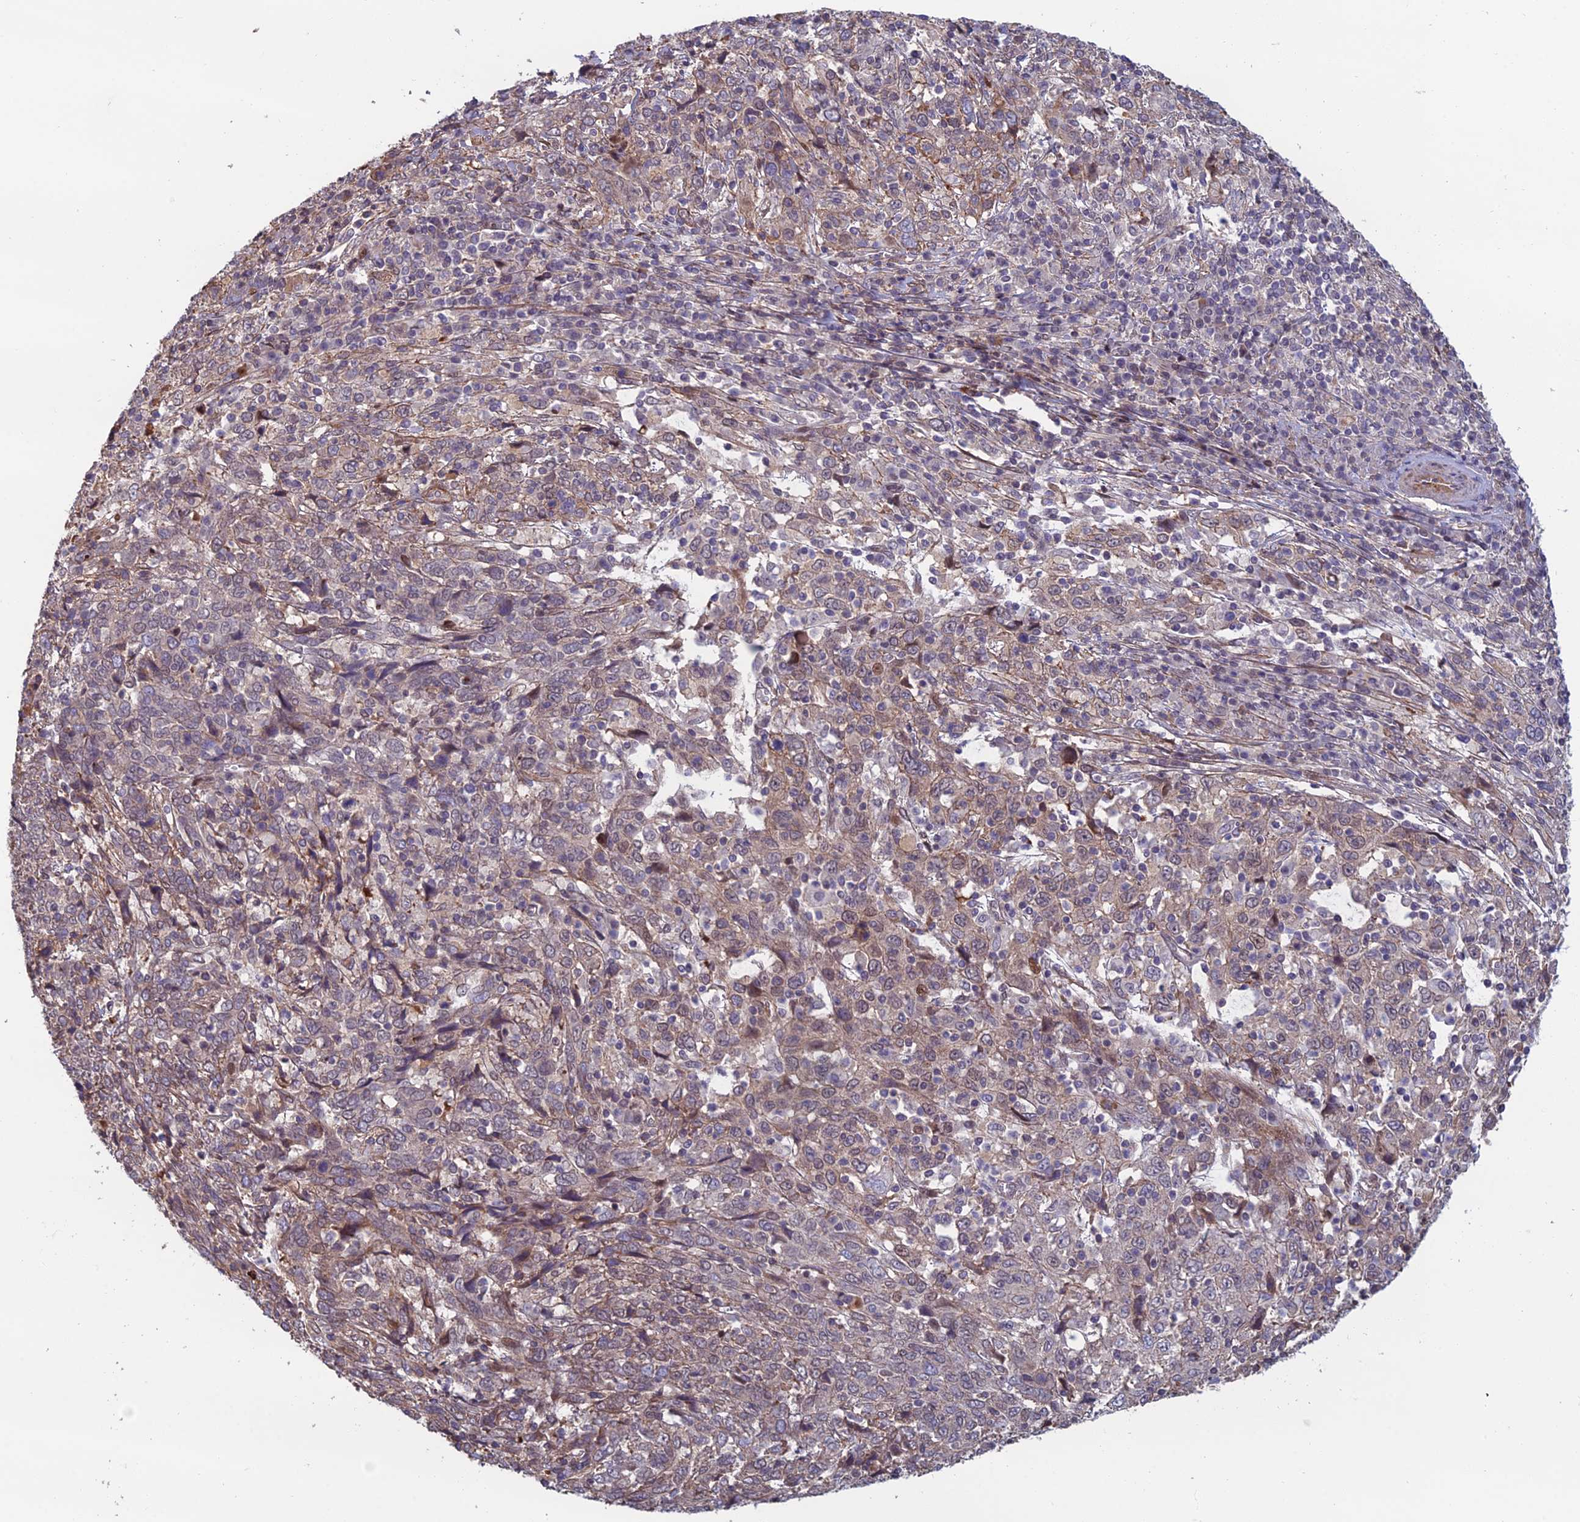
{"staining": {"intensity": "weak", "quantity": "25%-75%", "location": "cytoplasmic/membranous"}, "tissue": "cervical cancer", "cell_type": "Tumor cells", "image_type": "cancer", "snomed": [{"axis": "morphology", "description": "Squamous cell carcinoma, NOS"}, {"axis": "topography", "description": "Cervix"}], "caption": "Human squamous cell carcinoma (cervical) stained for a protein (brown) reveals weak cytoplasmic/membranous positive positivity in approximately 25%-75% of tumor cells.", "gene": "CCDC183", "patient": {"sex": "female", "age": 46}}